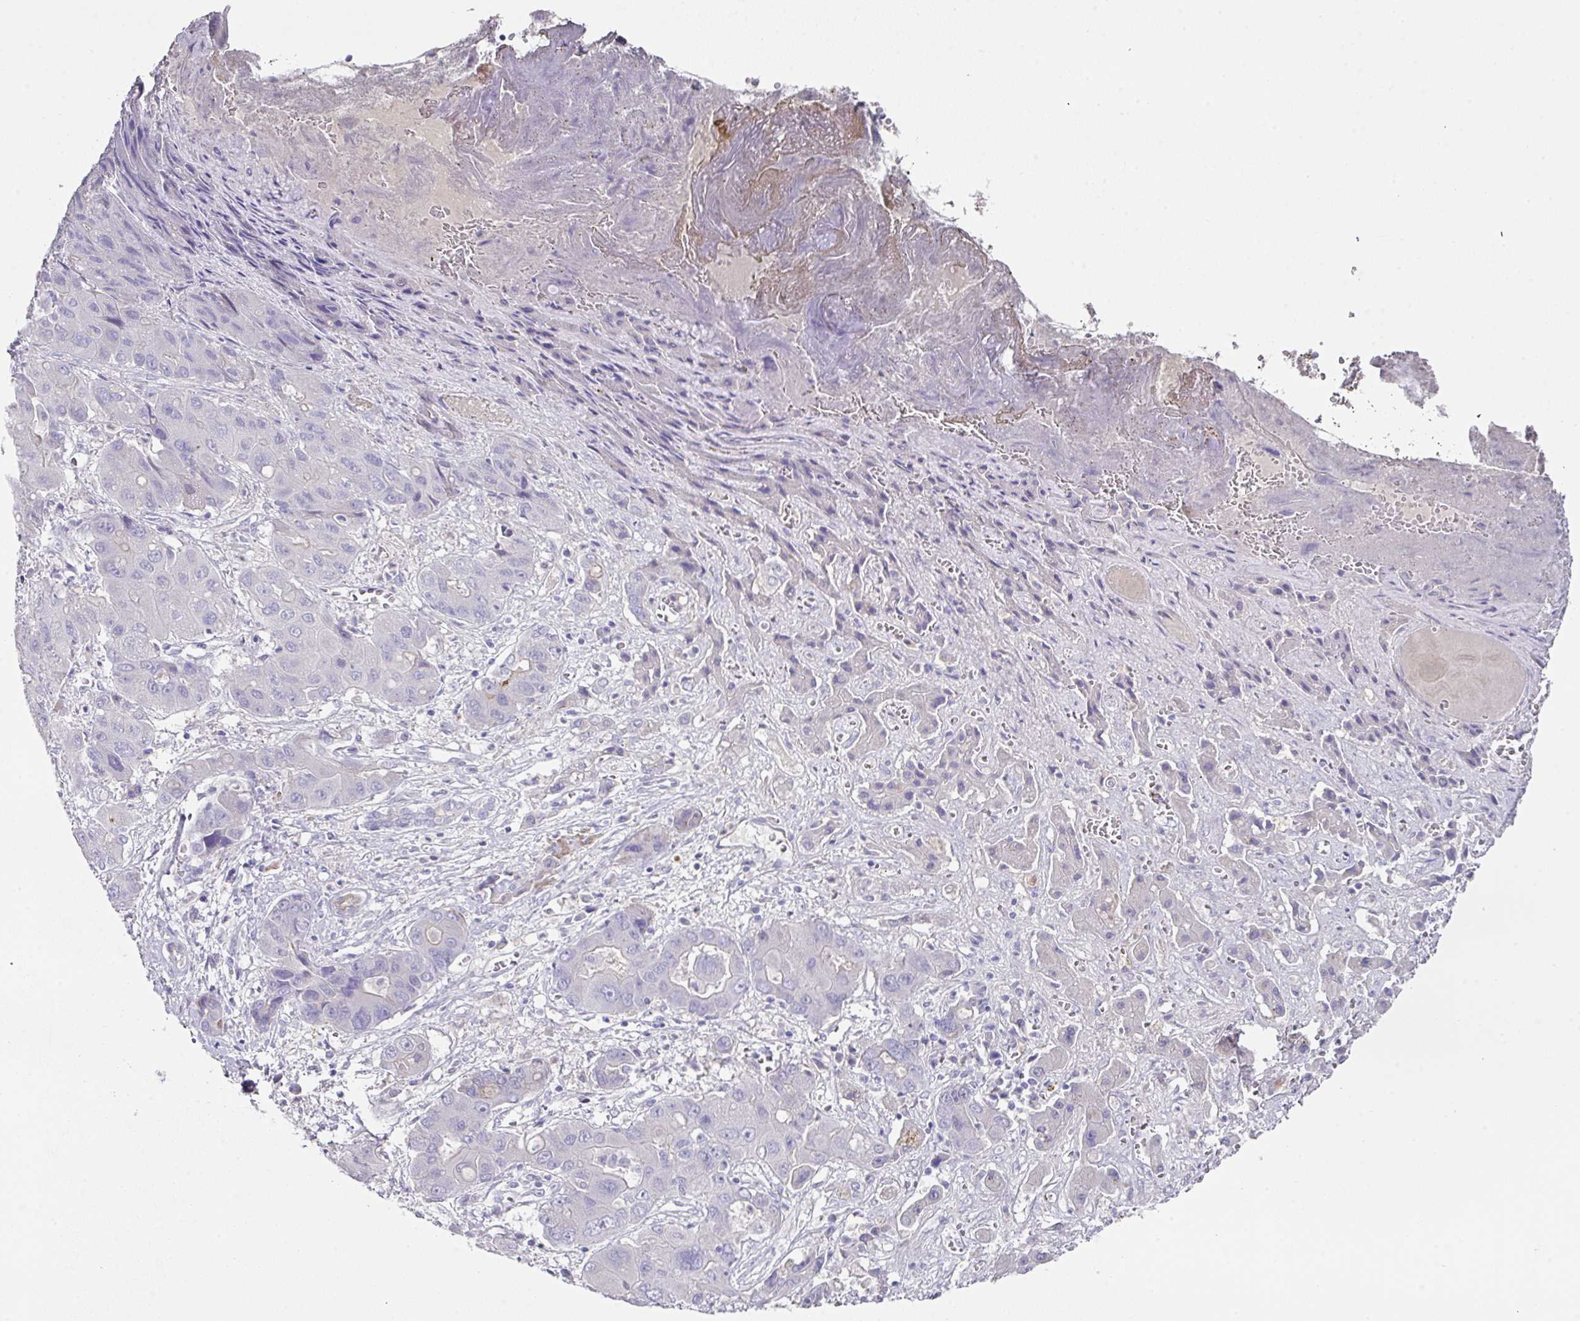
{"staining": {"intensity": "negative", "quantity": "none", "location": "none"}, "tissue": "liver cancer", "cell_type": "Tumor cells", "image_type": "cancer", "snomed": [{"axis": "morphology", "description": "Cholangiocarcinoma"}, {"axis": "topography", "description": "Liver"}], "caption": "Human cholangiocarcinoma (liver) stained for a protein using immunohistochemistry demonstrates no expression in tumor cells.", "gene": "TARM1", "patient": {"sex": "male", "age": 67}}